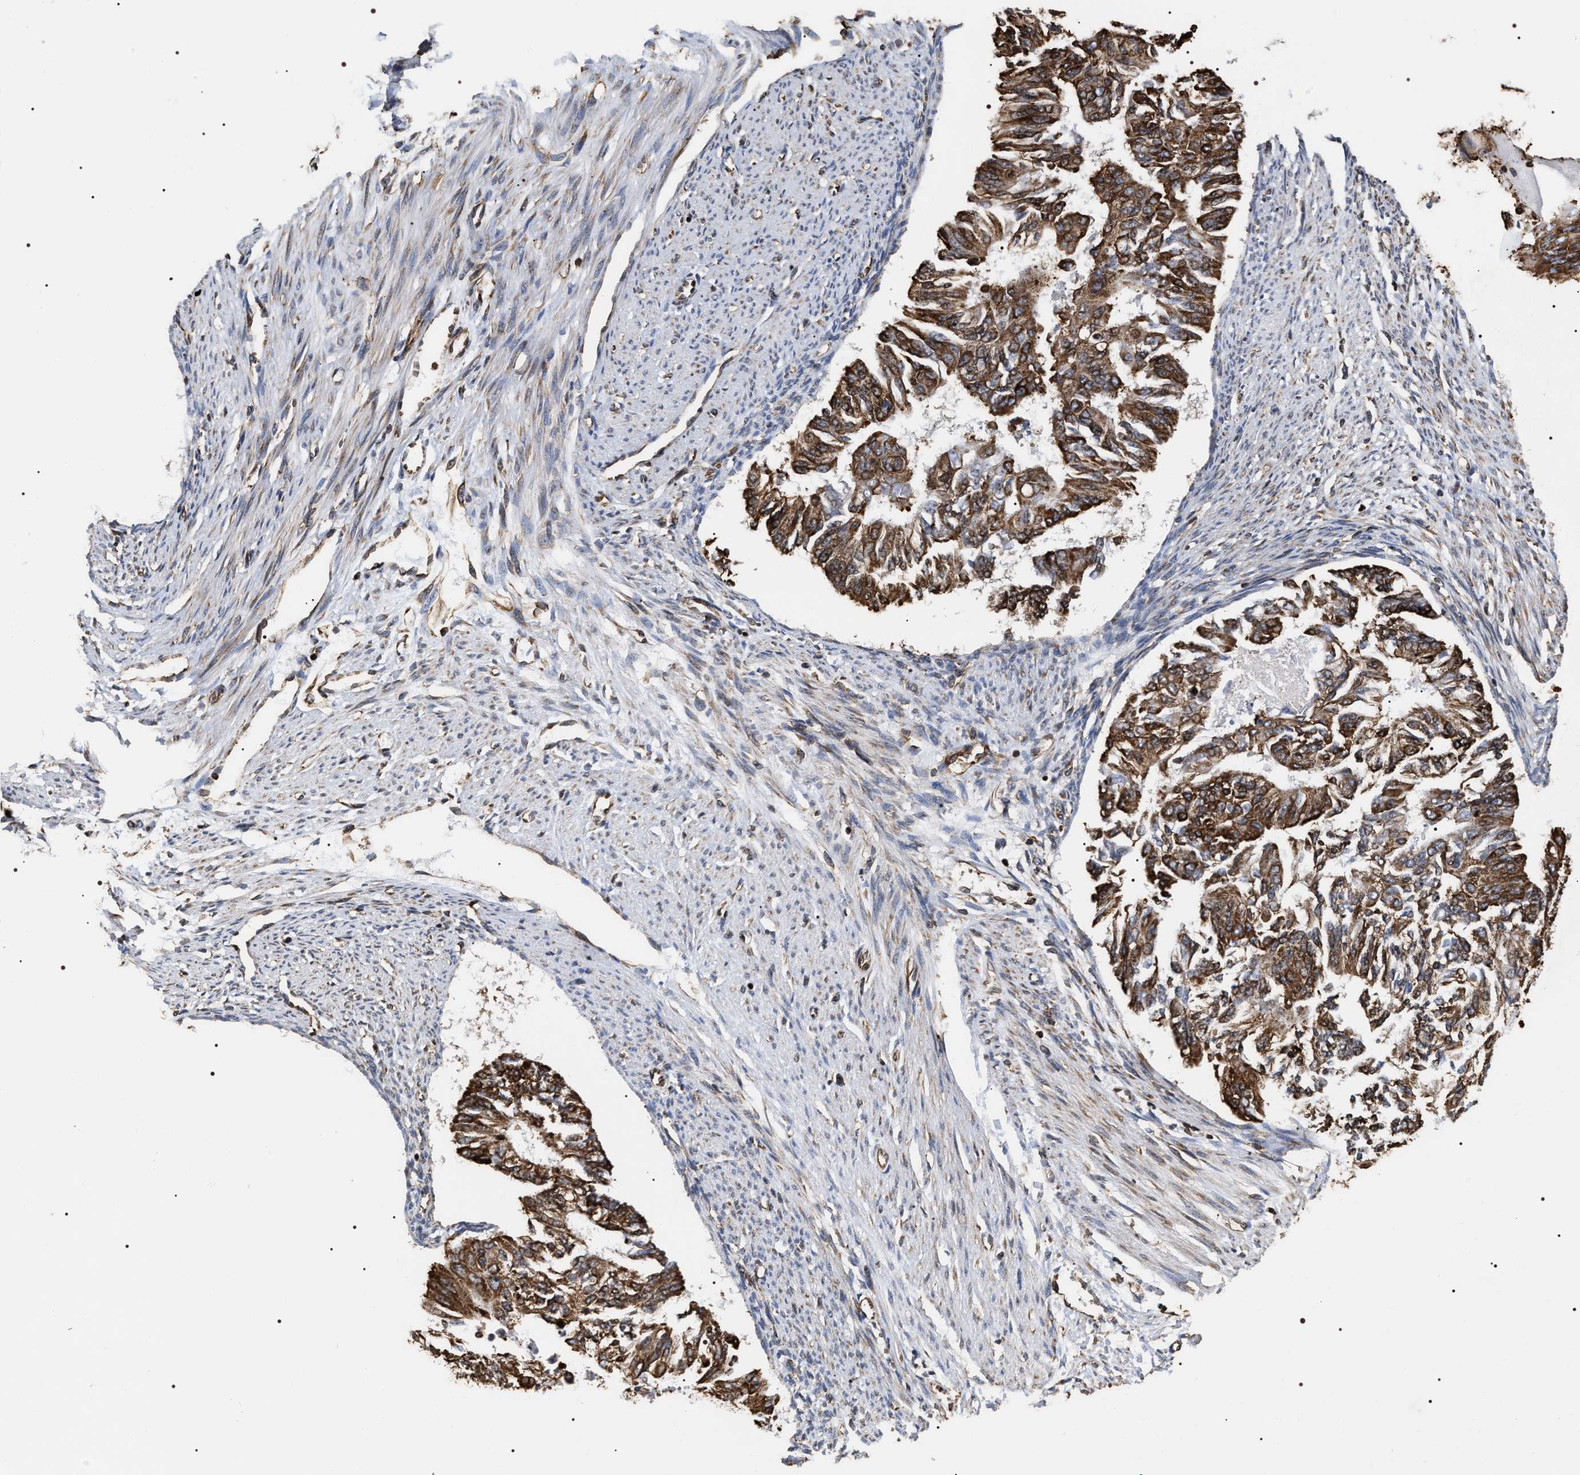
{"staining": {"intensity": "strong", "quantity": ">75%", "location": "cytoplasmic/membranous"}, "tissue": "endometrial cancer", "cell_type": "Tumor cells", "image_type": "cancer", "snomed": [{"axis": "morphology", "description": "Adenocarcinoma, NOS"}, {"axis": "topography", "description": "Endometrium"}], "caption": "IHC image of human adenocarcinoma (endometrial) stained for a protein (brown), which shows high levels of strong cytoplasmic/membranous staining in approximately >75% of tumor cells.", "gene": "SERBP1", "patient": {"sex": "female", "age": 32}}